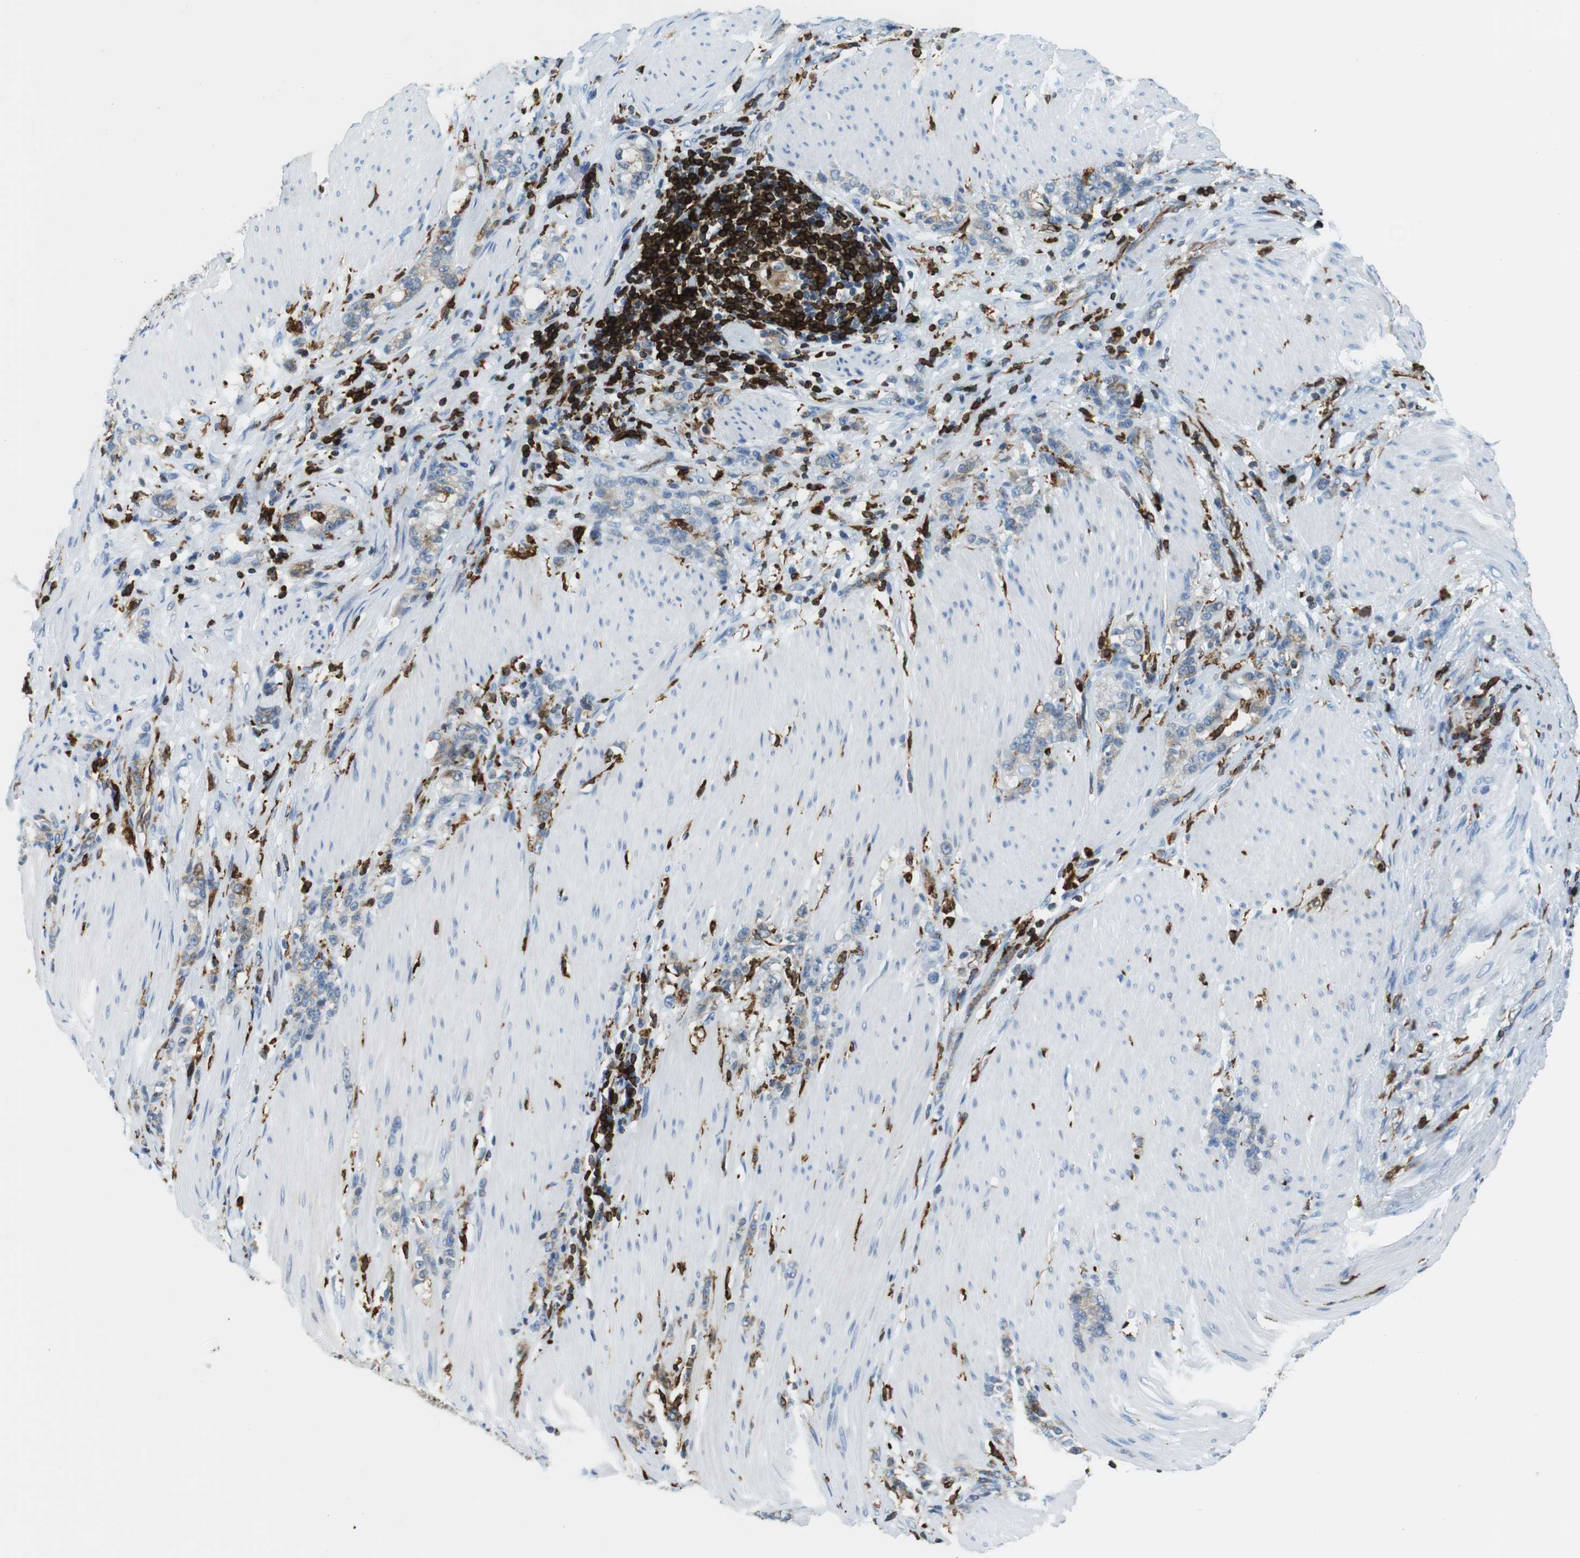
{"staining": {"intensity": "weak", "quantity": "25%-75%", "location": "cytoplasmic/membranous"}, "tissue": "stomach cancer", "cell_type": "Tumor cells", "image_type": "cancer", "snomed": [{"axis": "morphology", "description": "Adenocarcinoma, NOS"}, {"axis": "topography", "description": "Stomach, lower"}], "caption": "Tumor cells display low levels of weak cytoplasmic/membranous expression in about 25%-75% of cells in human adenocarcinoma (stomach).", "gene": "CIITA", "patient": {"sex": "male", "age": 88}}